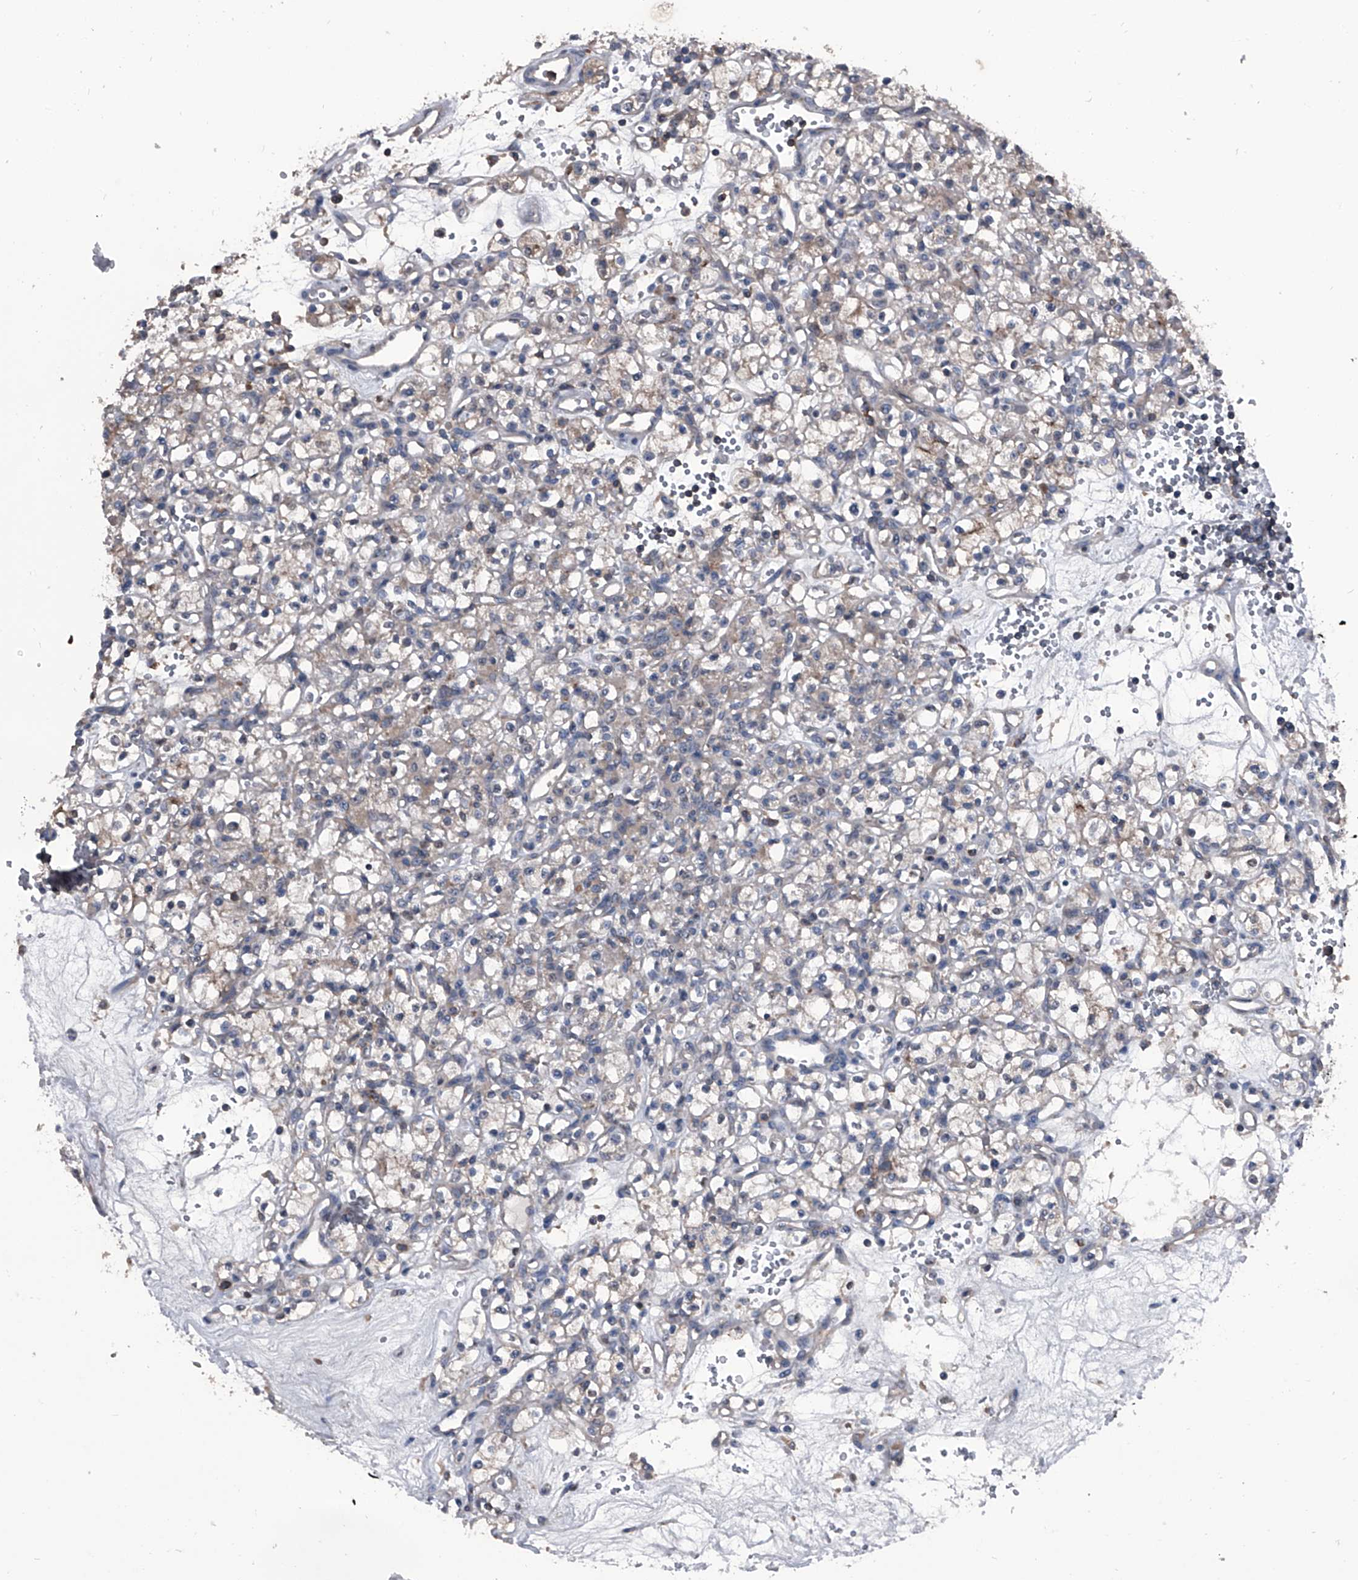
{"staining": {"intensity": "weak", "quantity": "<25%", "location": "cytoplasmic/membranous"}, "tissue": "renal cancer", "cell_type": "Tumor cells", "image_type": "cancer", "snomed": [{"axis": "morphology", "description": "Adenocarcinoma, NOS"}, {"axis": "topography", "description": "Kidney"}], "caption": "High magnification brightfield microscopy of adenocarcinoma (renal) stained with DAB (3,3'-diaminobenzidine) (brown) and counterstained with hematoxylin (blue): tumor cells show no significant positivity.", "gene": "PIP5K1A", "patient": {"sex": "female", "age": 59}}